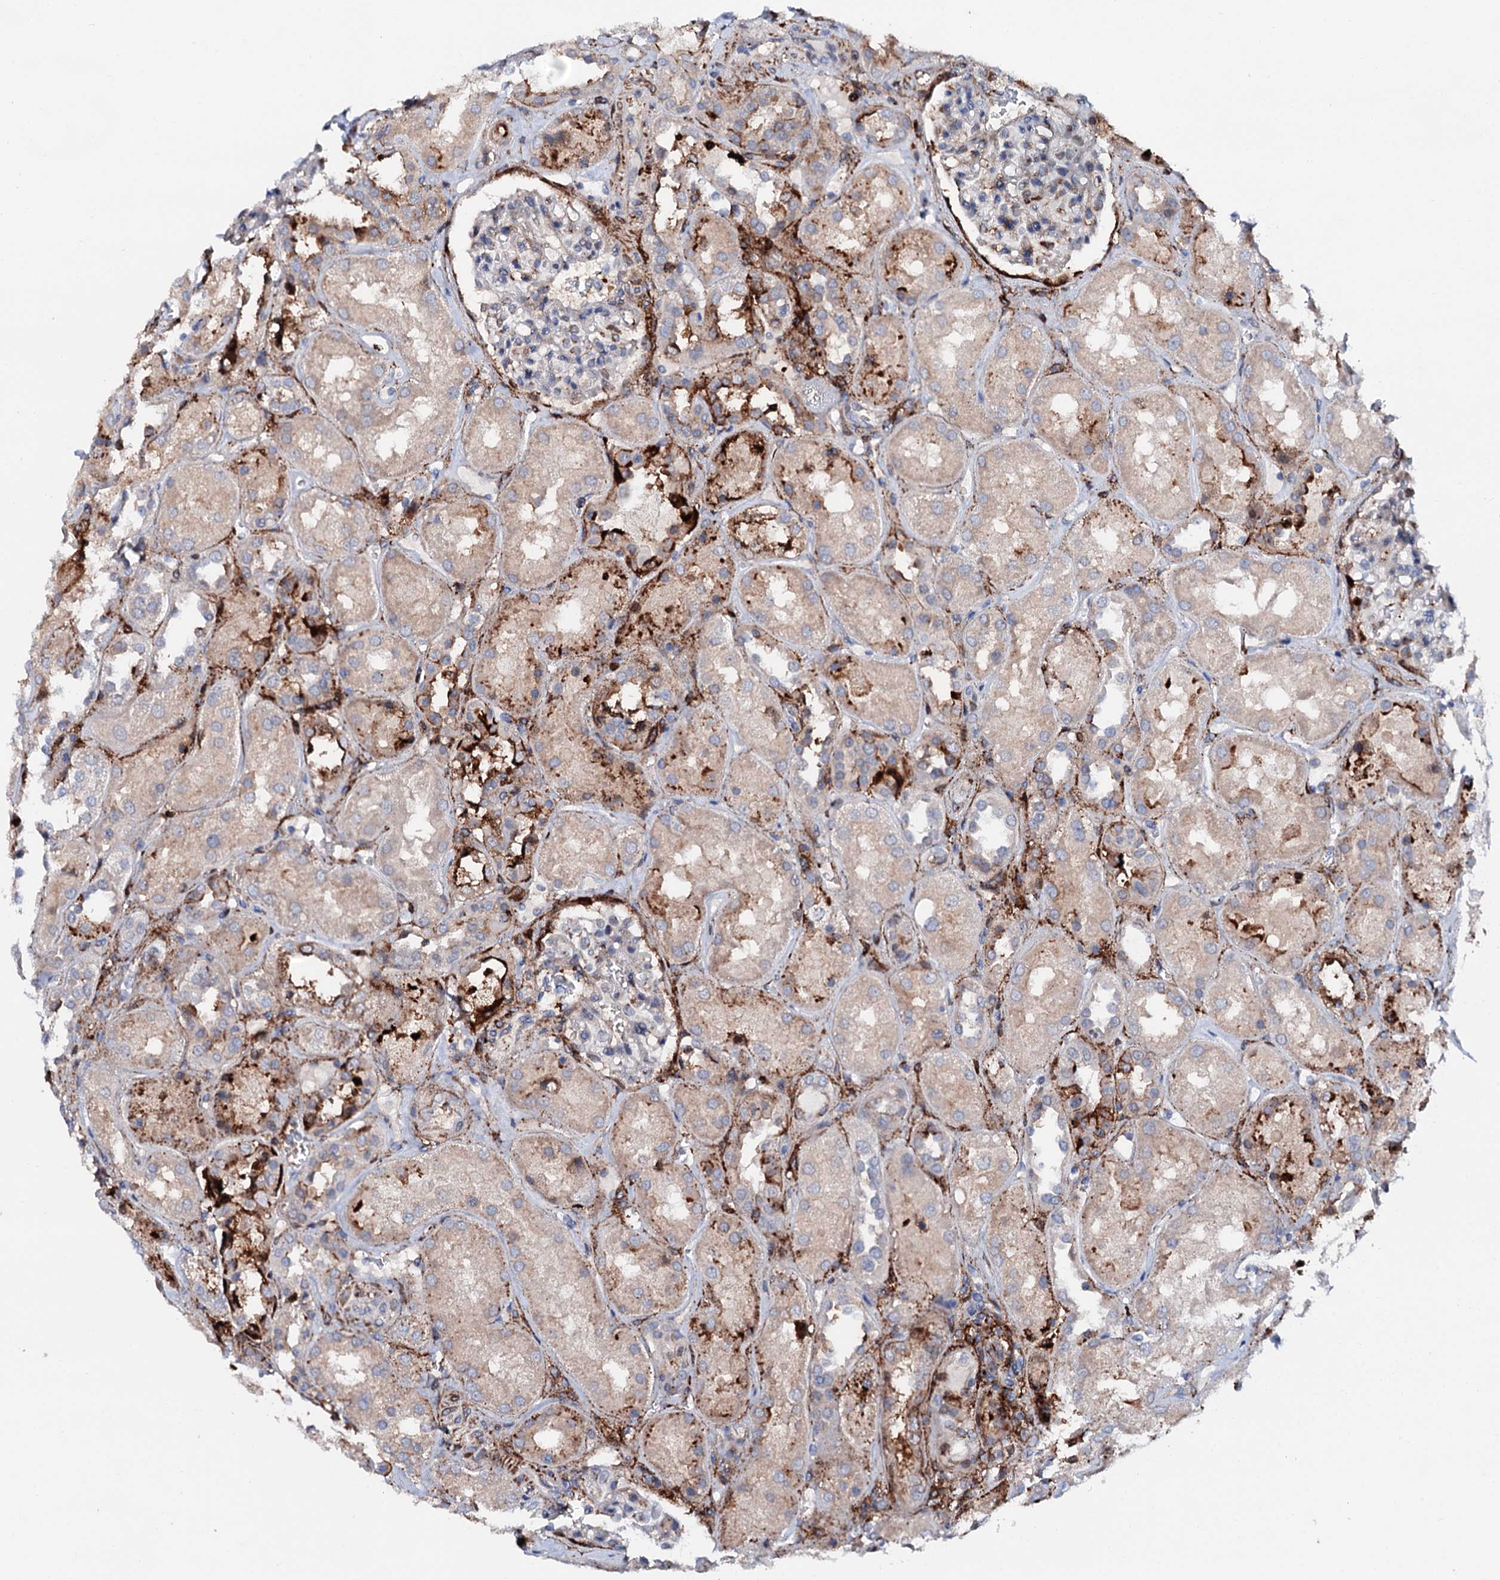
{"staining": {"intensity": "moderate", "quantity": "<25%", "location": "cytoplasmic/membranous"}, "tissue": "kidney", "cell_type": "Cells in glomeruli", "image_type": "normal", "snomed": [{"axis": "morphology", "description": "Normal tissue, NOS"}, {"axis": "topography", "description": "Kidney"}], "caption": "Immunohistochemical staining of normal human kidney demonstrates low levels of moderate cytoplasmic/membranous positivity in about <25% of cells in glomeruli.", "gene": "MED13L", "patient": {"sex": "male", "age": 70}}